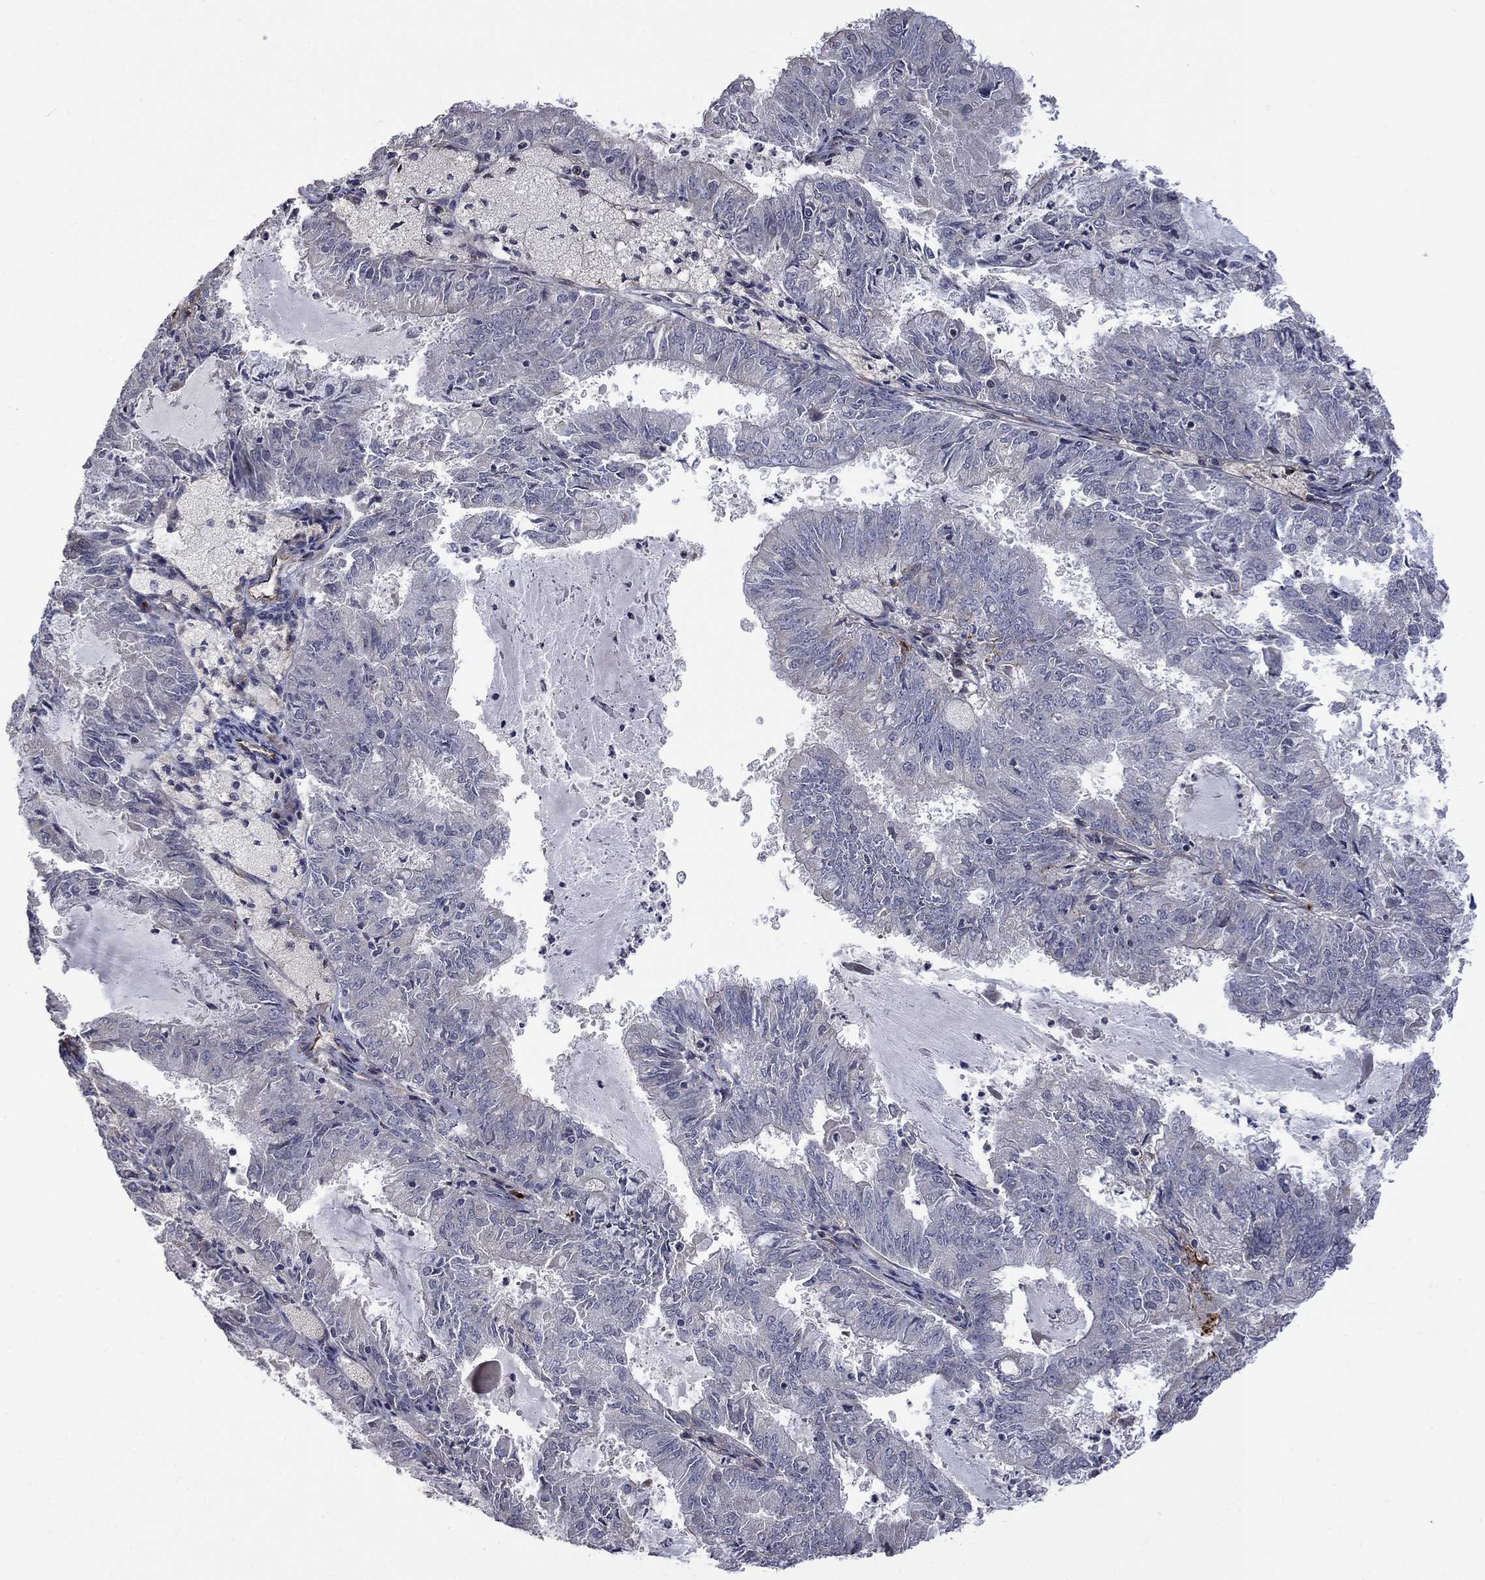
{"staining": {"intensity": "negative", "quantity": "none", "location": "none"}, "tissue": "endometrial cancer", "cell_type": "Tumor cells", "image_type": "cancer", "snomed": [{"axis": "morphology", "description": "Adenocarcinoma, NOS"}, {"axis": "topography", "description": "Endometrium"}], "caption": "A high-resolution image shows immunohistochemistry (IHC) staining of endometrial cancer (adenocarcinoma), which demonstrates no significant expression in tumor cells. Nuclei are stained in blue.", "gene": "VCAN", "patient": {"sex": "female", "age": 57}}